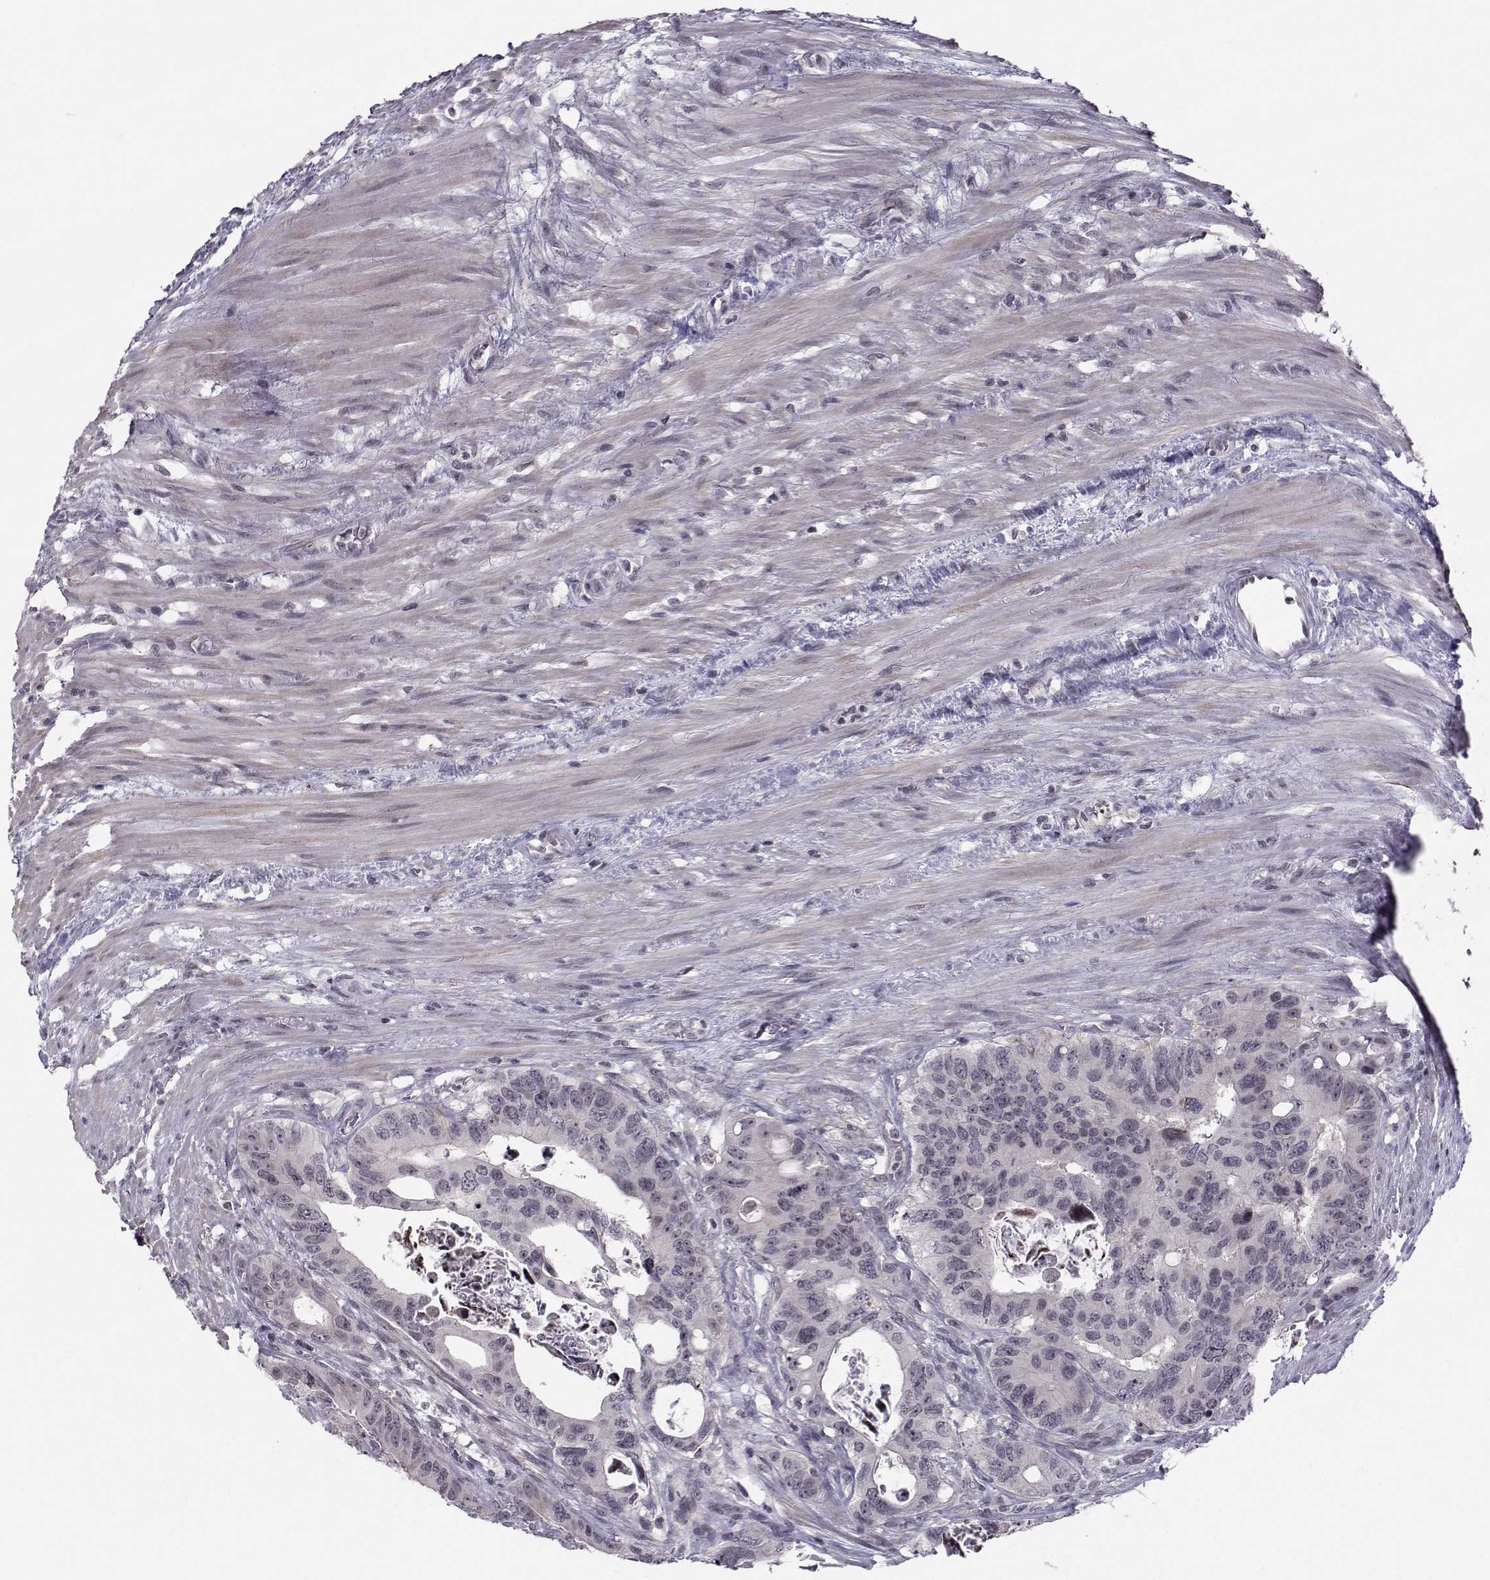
{"staining": {"intensity": "weak", "quantity": "<25%", "location": "cytoplasmic/membranous"}, "tissue": "colorectal cancer", "cell_type": "Tumor cells", "image_type": "cancer", "snomed": [{"axis": "morphology", "description": "Adenocarcinoma, NOS"}, {"axis": "topography", "description": "Rectum"}], "caption": "Protein analysis of colorectal cancer (adenocarcinoma) shows no significant positivity in tumor cells.", "gene": "MARCHF4", "patient": {"sex": "male", "age": 64}}